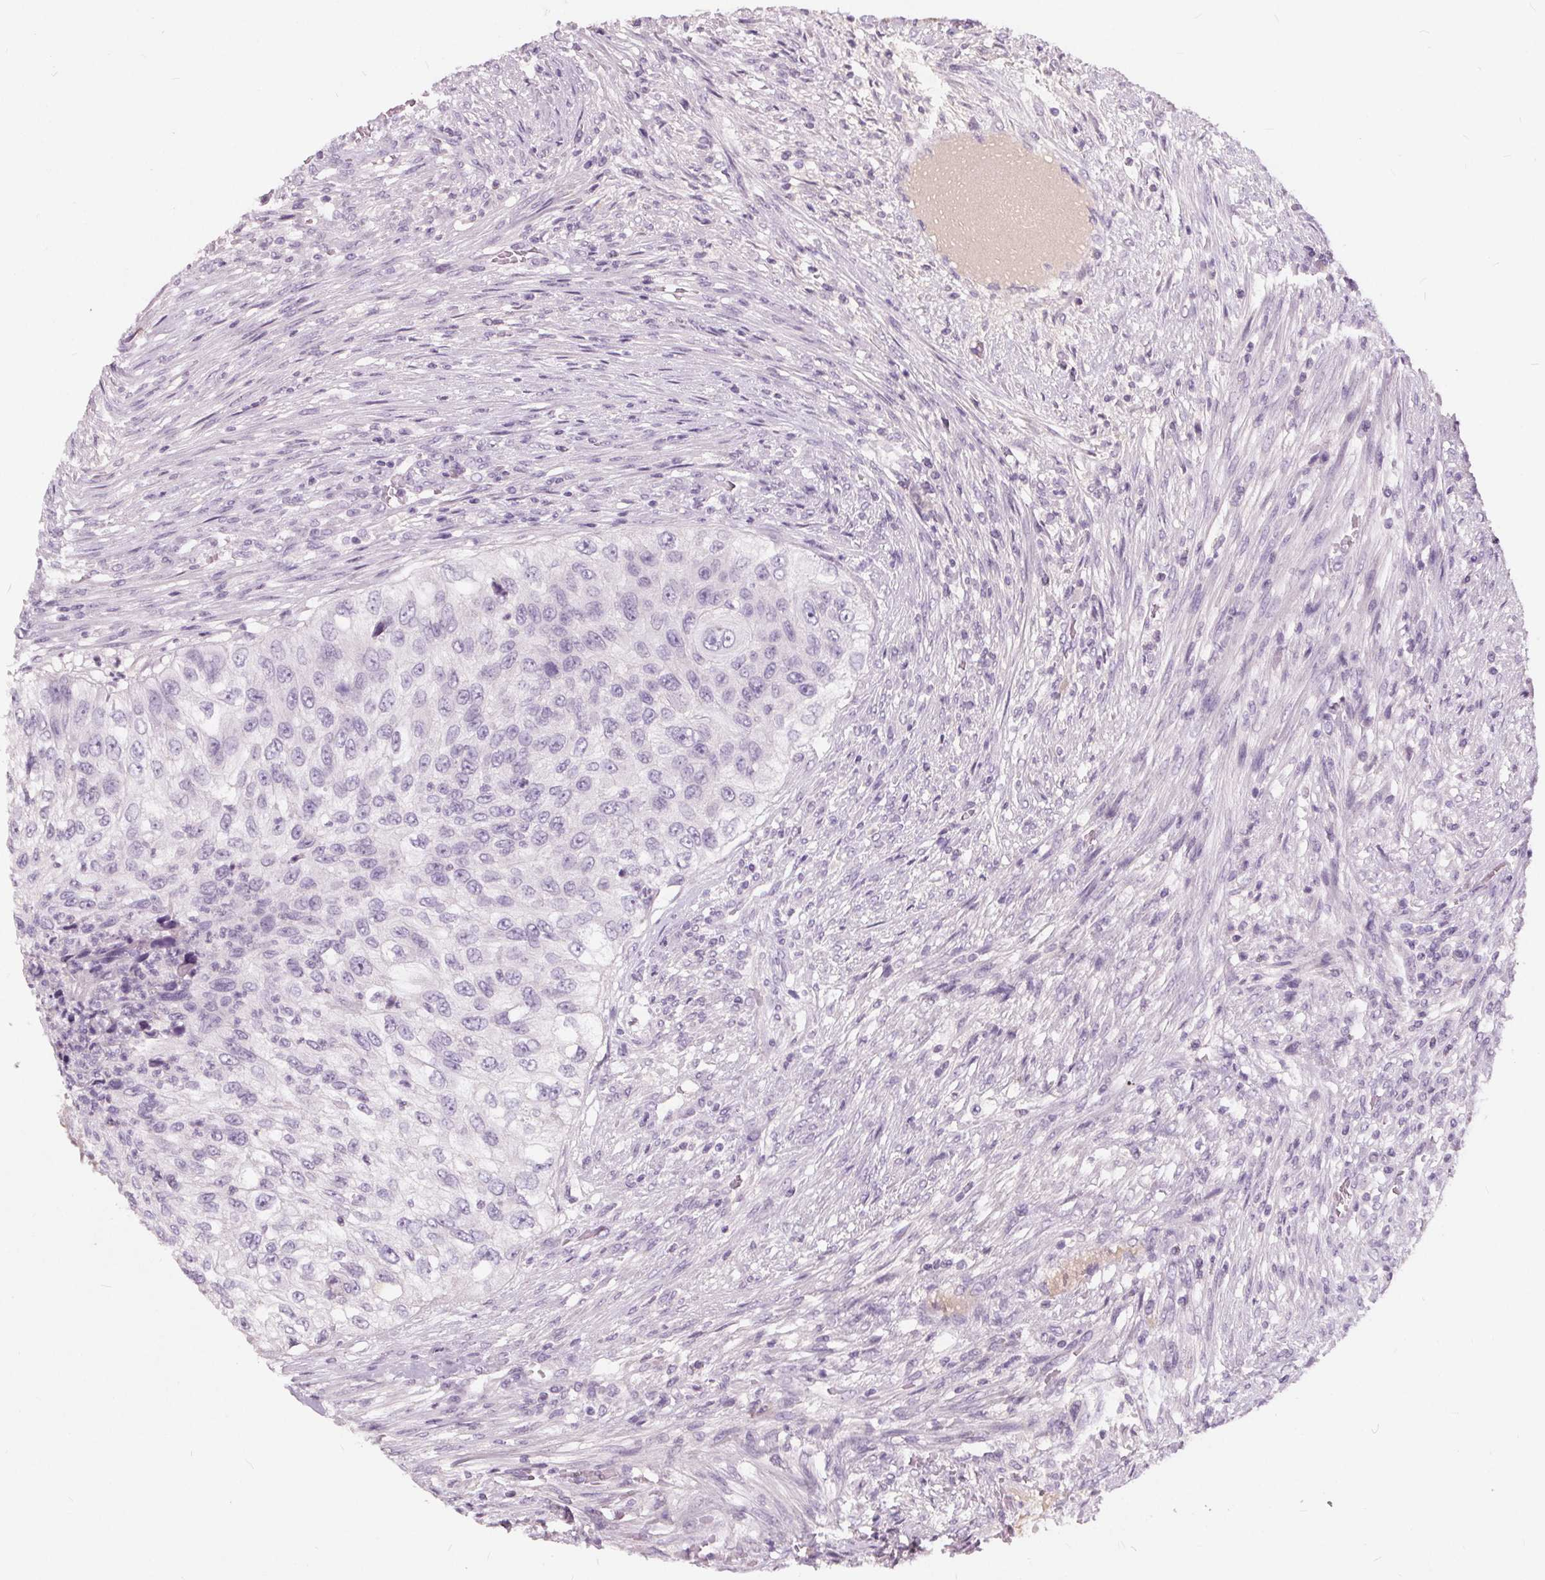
{"staining": {"intensity": "negative", "quantity": "none", "location": "none"}, "tissue": "urothelial cancer", "cell_type": "Tumor cells", "image_type": "cancer", "snomed": [{"axis": "morphology", "description": "Urothelial carcinoma, High grade"}, {"axis": "topography", "description": "Urinary bladder"}], "caption": "The IHC photomicrograph has no significant expression in tumor cells of urothelial cancer tissue.", "gene": "PLA2G2E", "patient": {"sex": "female", "age": 60}}